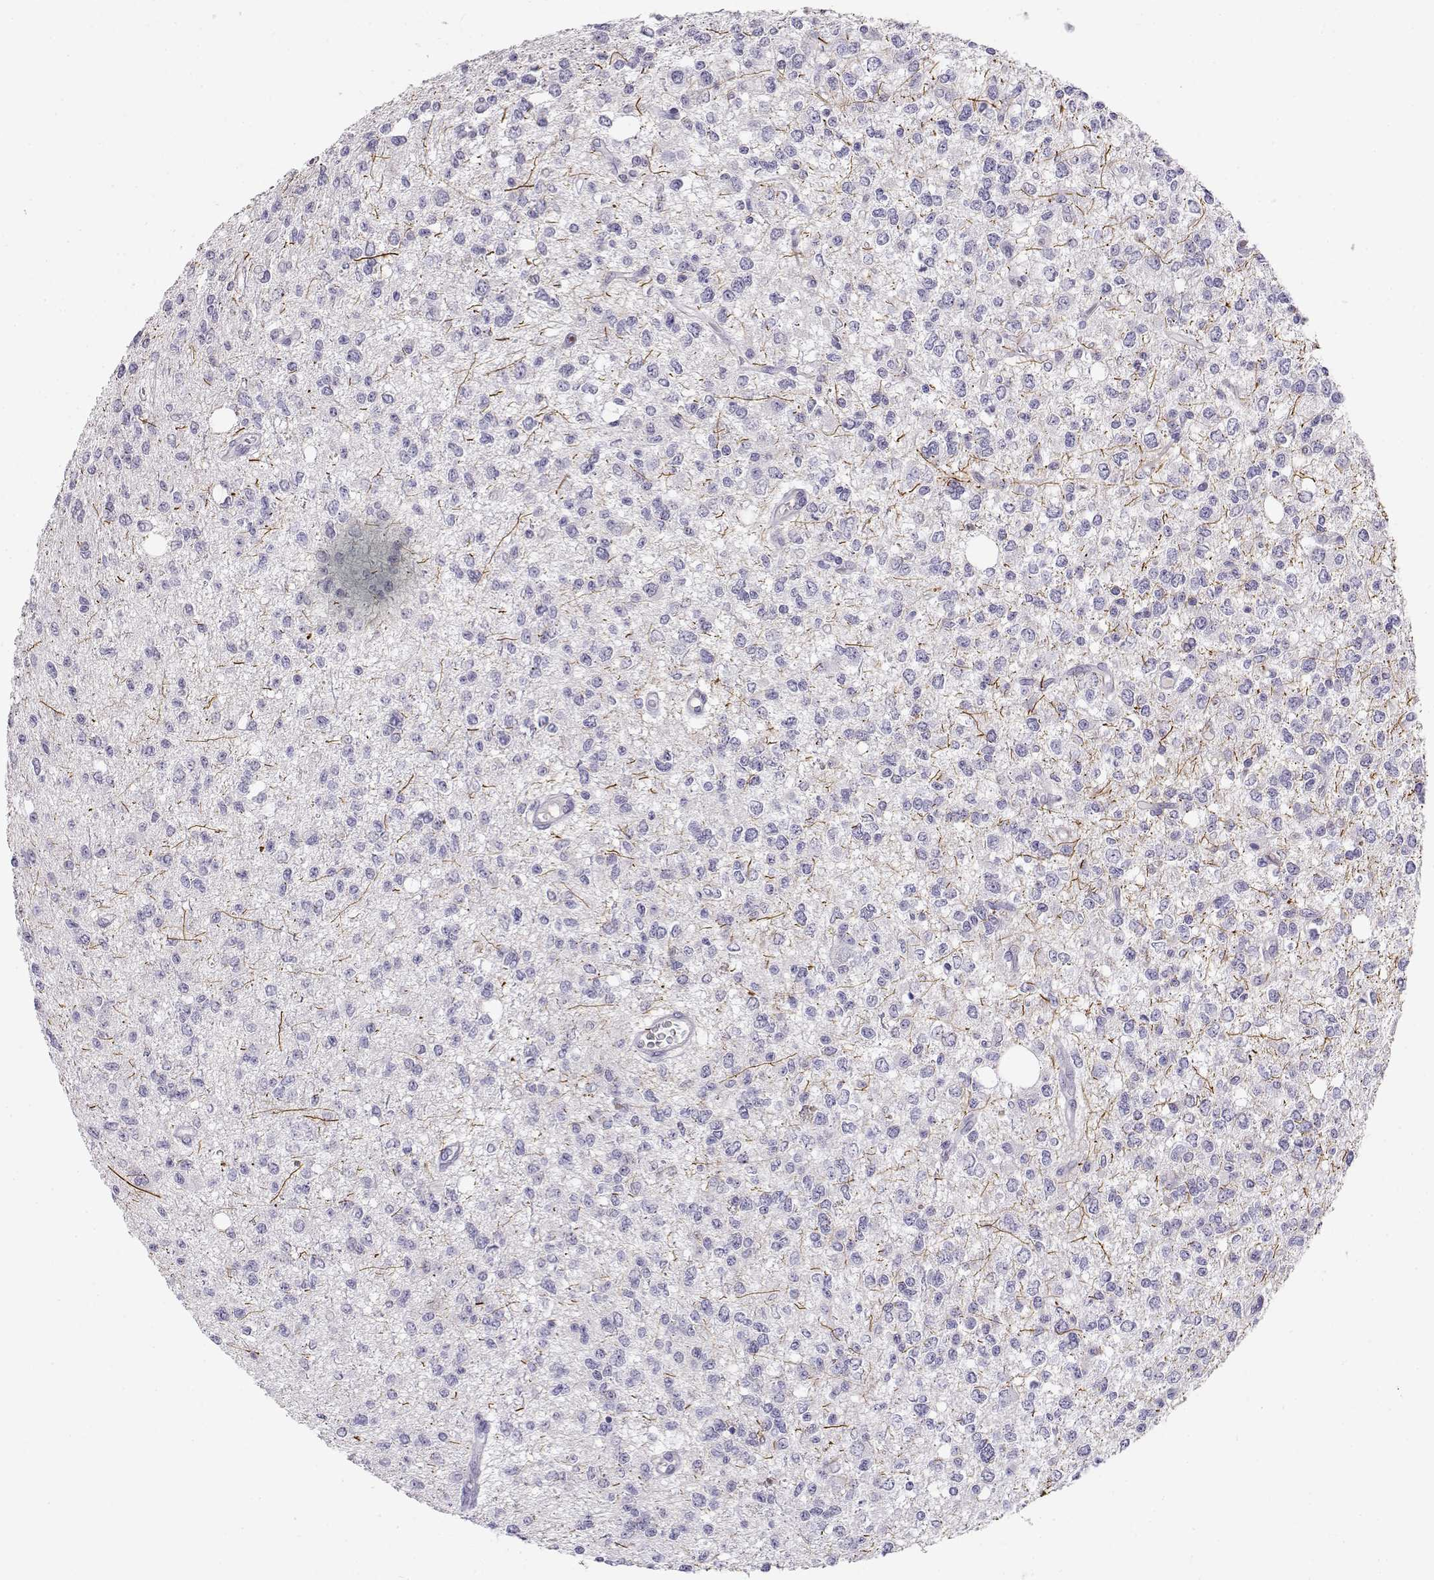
{"staining": {"intensity": "negative", "quantity": "none", "location": "none"}, "tissue": "glioma", "cell_type": "Tumor cells", "image_type": "cancer", "snomed": [{"axis": "morphology", "description": "Glioma, malignant, Low grade"}, {"axis": "topography", "description": "Brain"}], "caption": "An image of human glioma is negative for staining in tumor cells.", "gene": "OPN5", "patient": {"sex": "male", "age": 67}}